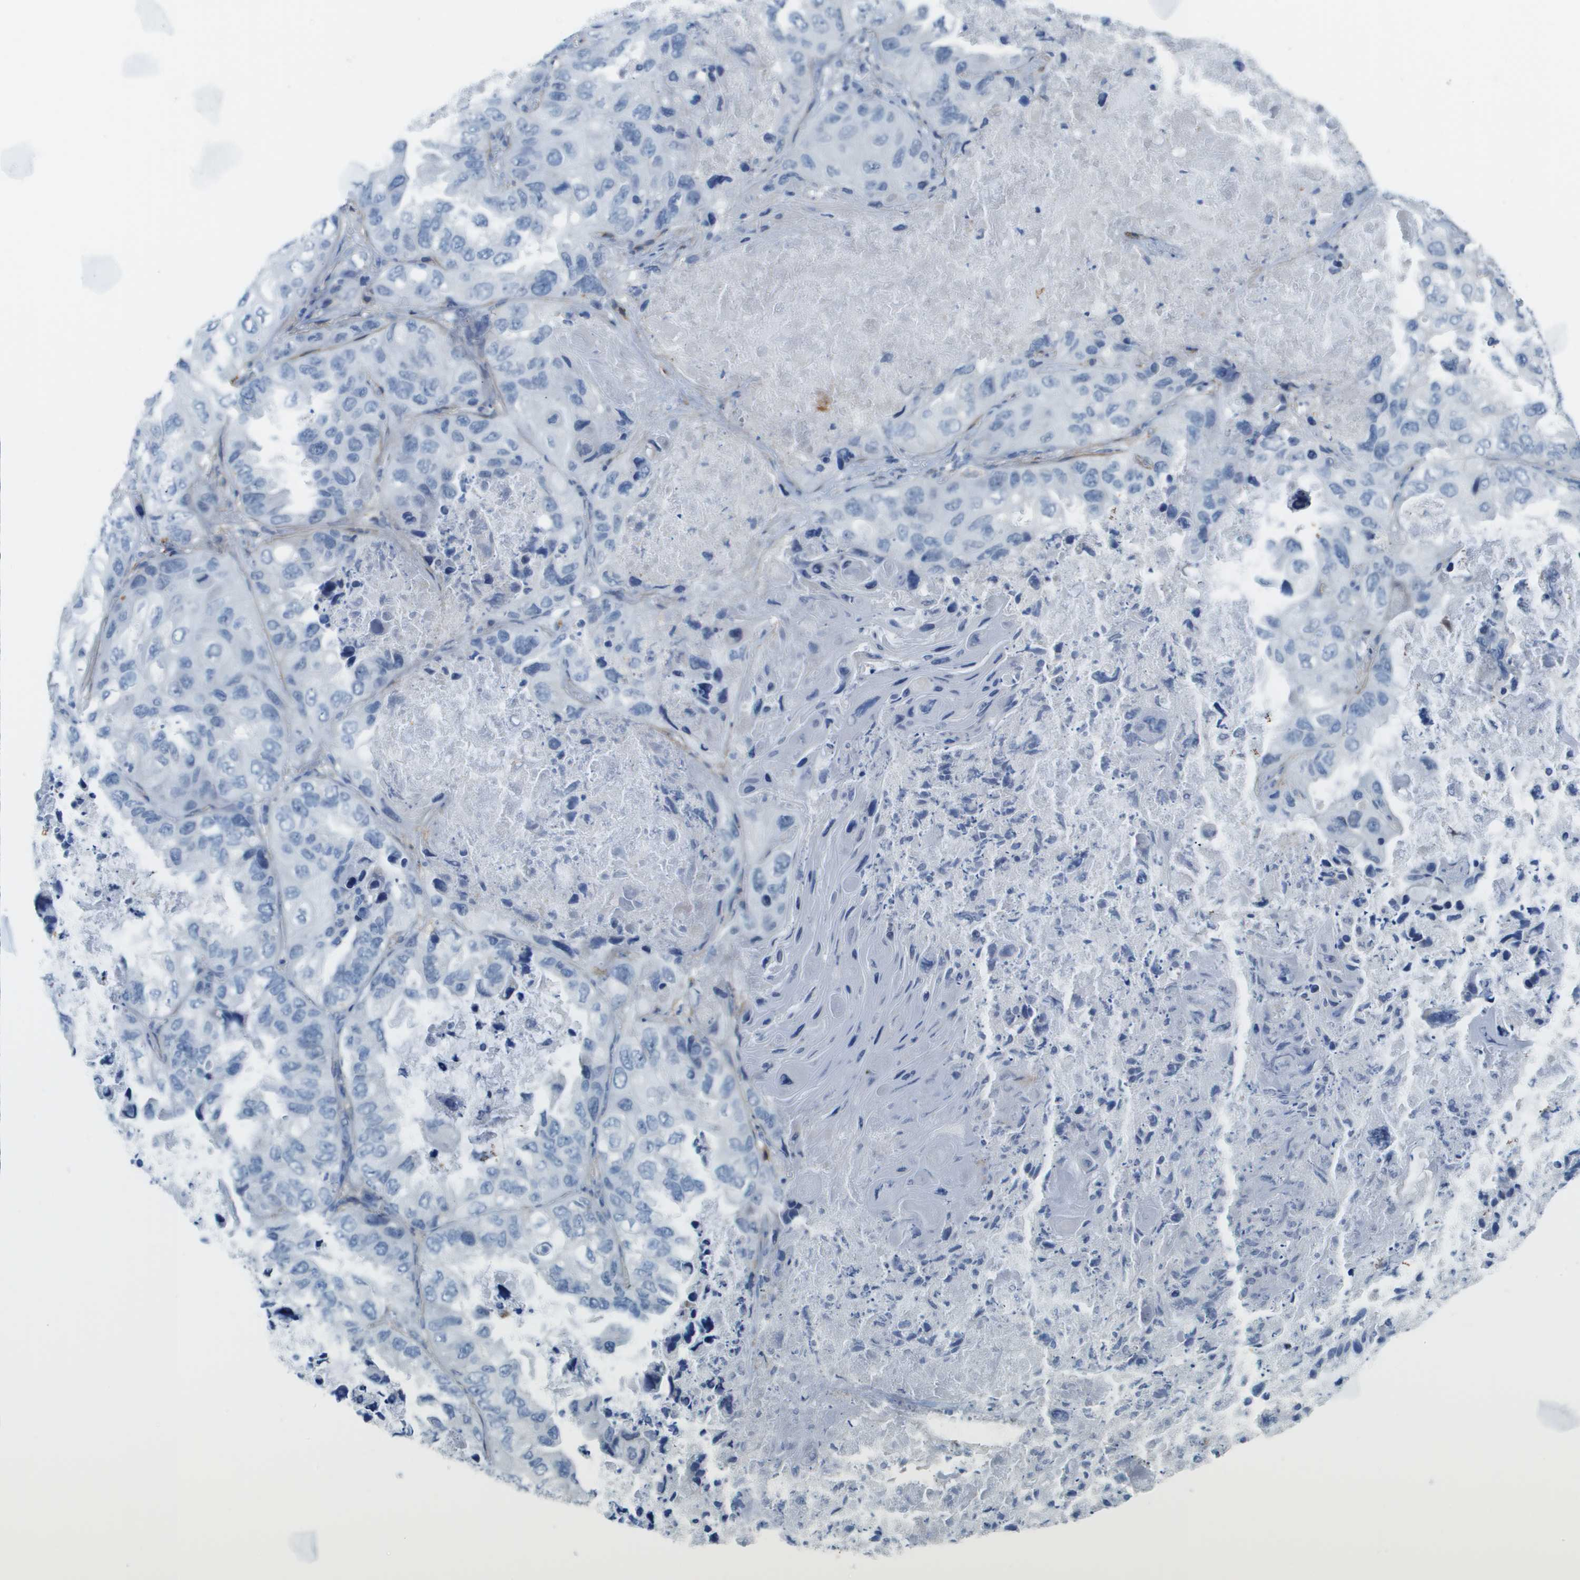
{"staining": {"intensity": "negative", "quantity": "none", "location": "none"}, "tissue": "lung cancer", "cell_type": "Tumor cells", "image_type": "cancer", "snomed": [{"axis": "morphology", "description": "Squamous cell carcinoma, NOS"}, {"axis": "topography", "description": "Lung"}], "caption": "A micrograph of human squamous cell carcinoma (lung) is negative for staining in tumor cells.", "gene": "ZBTB43", "patient": {"sex": "female", "age": 73}}